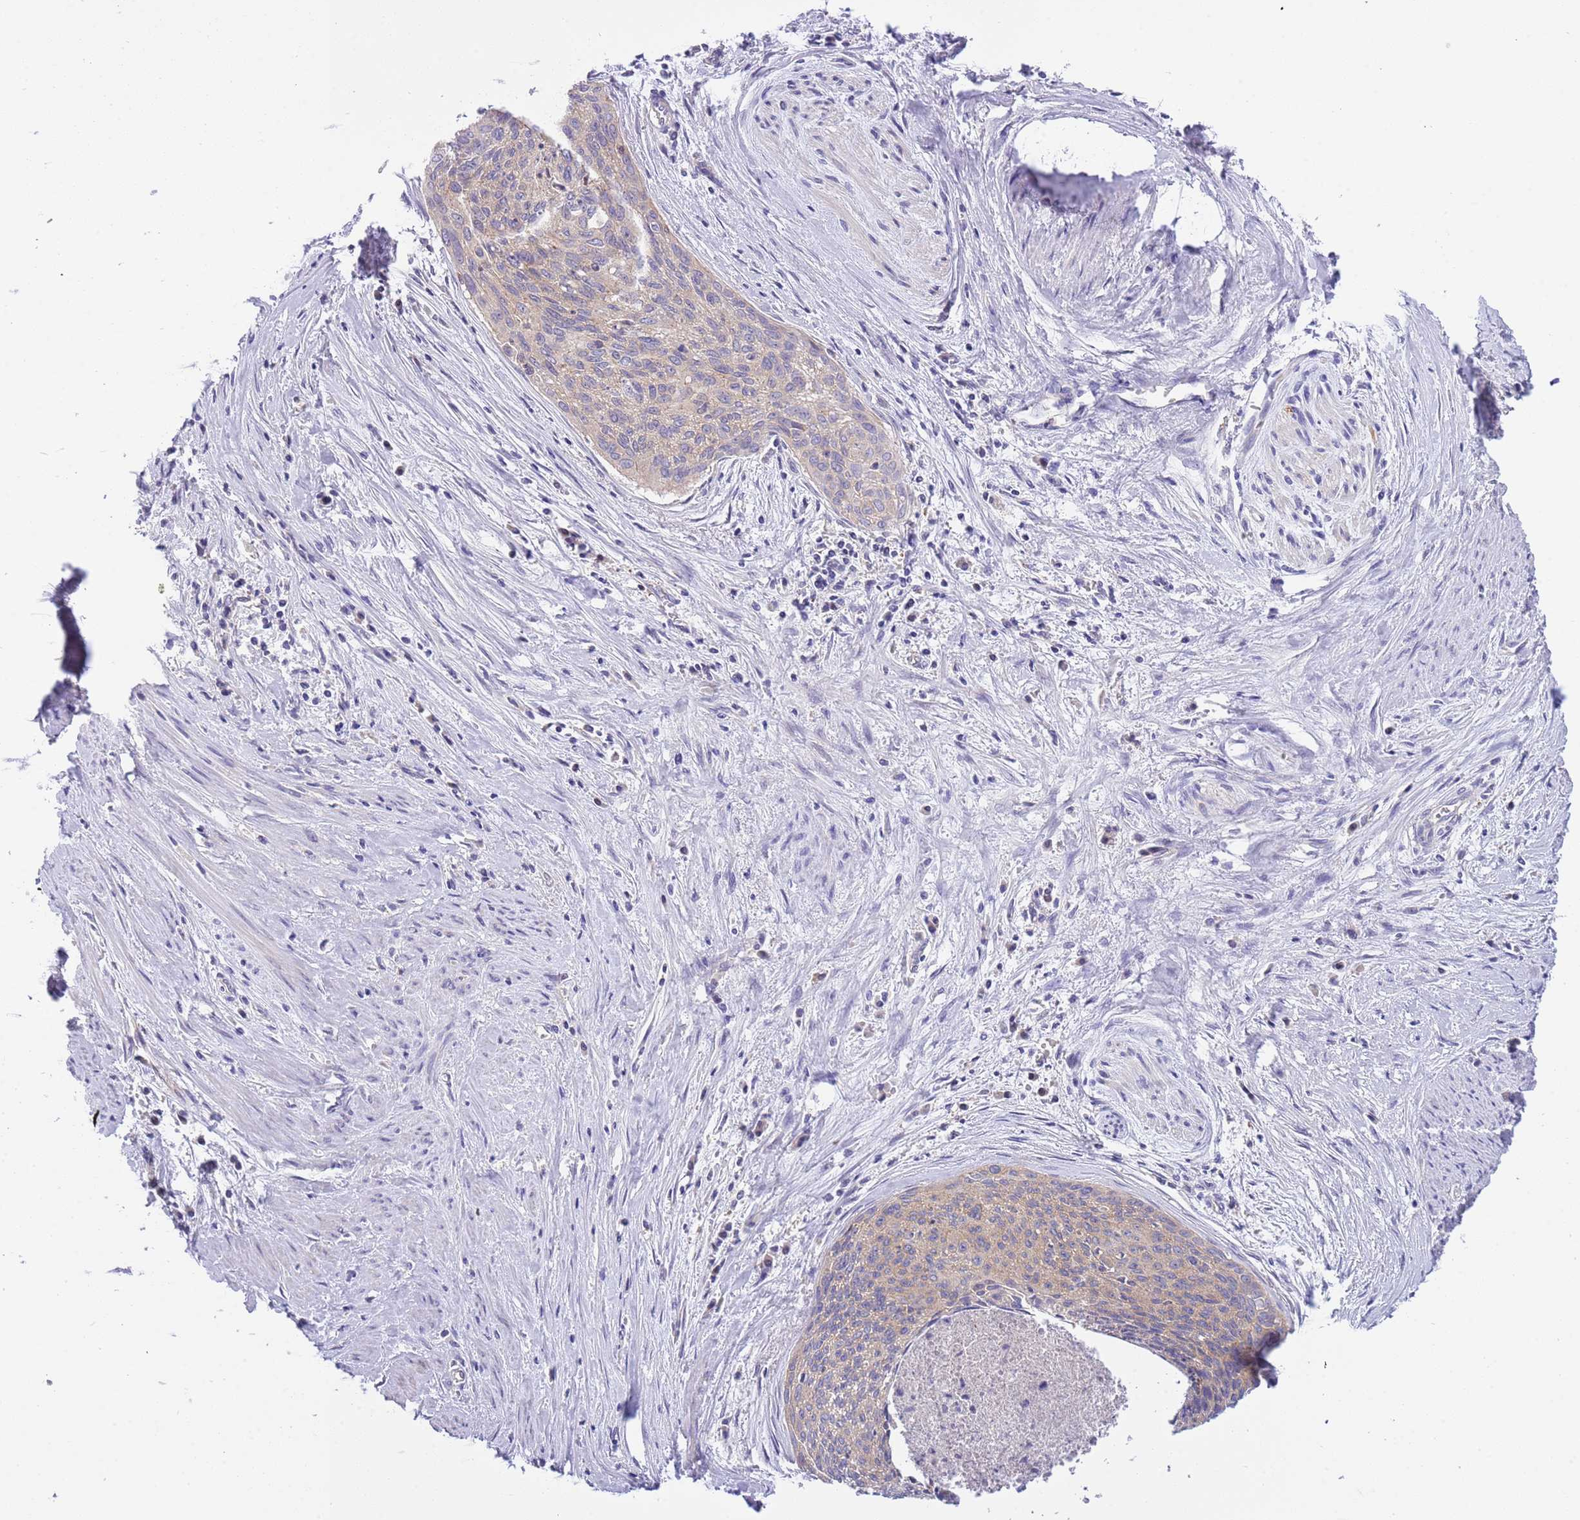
{"staining": {"intensity": "negative", "quantity": "none", "location": "none"}, "tissue": "cervical cancer", "cell_type": "Tumor cells", "image_type": "cancer", "snomed": [{"axis": "morphology", "description": "Squamous cell carcinoma, NOS"}, {"axis": "topography", "description": "Cervix"}], "caption": "This is an IHC micrograph of human cervical cancer (squamous cell carcinoma). There is no positivity in tumor cells.", "gene": "STIP1", "patient": {"sex": "female", "age": 55}}